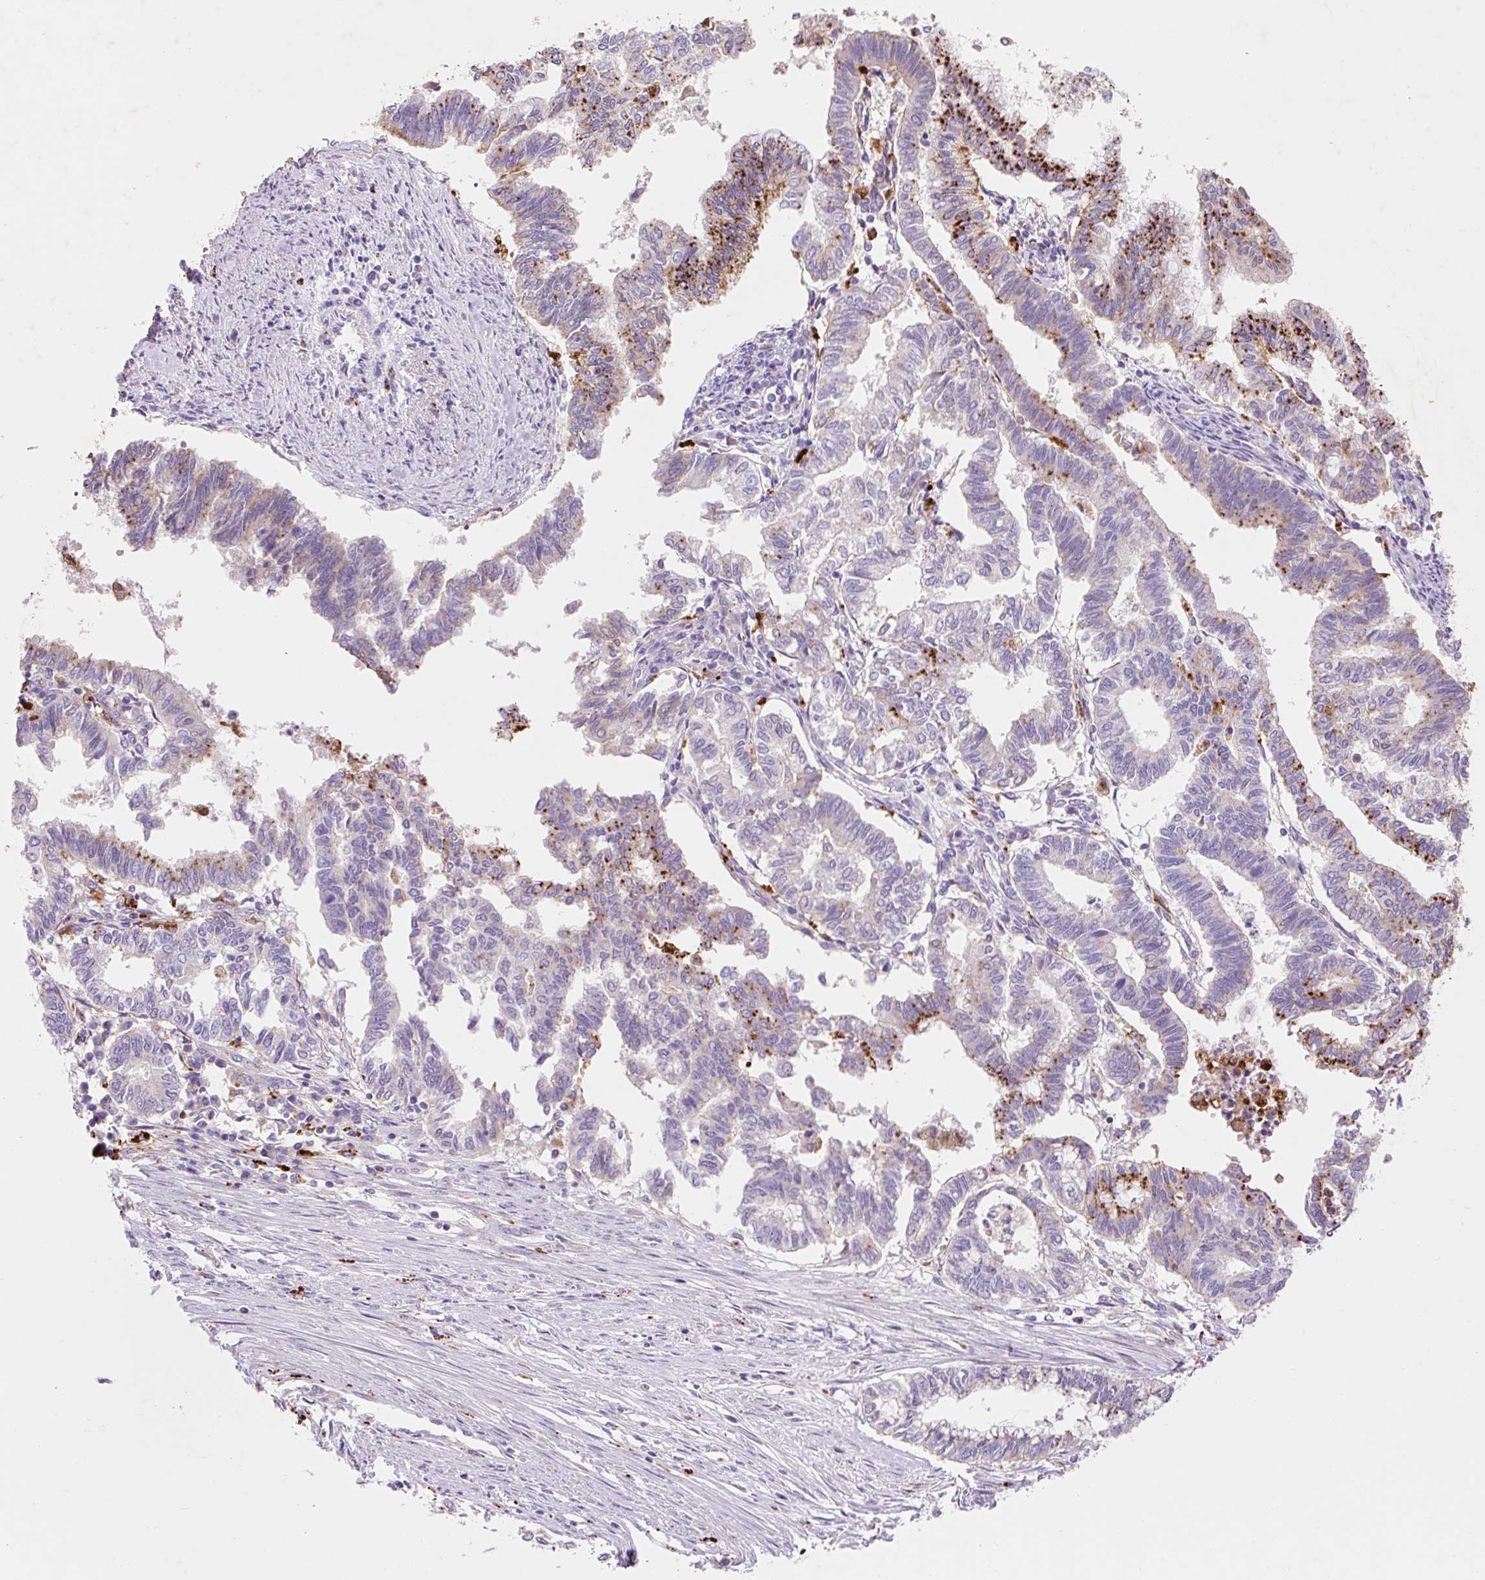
{"staining": {"intensity": "strong", "quantity": "<25%", "location": "cytoplasmic/membranous"}, "tissue": "endometrial cancer", "cell_type": "Tumor cells", "image_type": "cancer", "snomed": [{"axis": "morphology", "description": "Adenocarcinoma, NOS"}, {"axis": "topography", "description": "Endometrium"}], "caption": "Human endometrial adenocarcinoma stained with a protein marker shows strong staining in tumor cells.", "gene": "HEXA", "patient": {"sex": "female", "age": 79}}